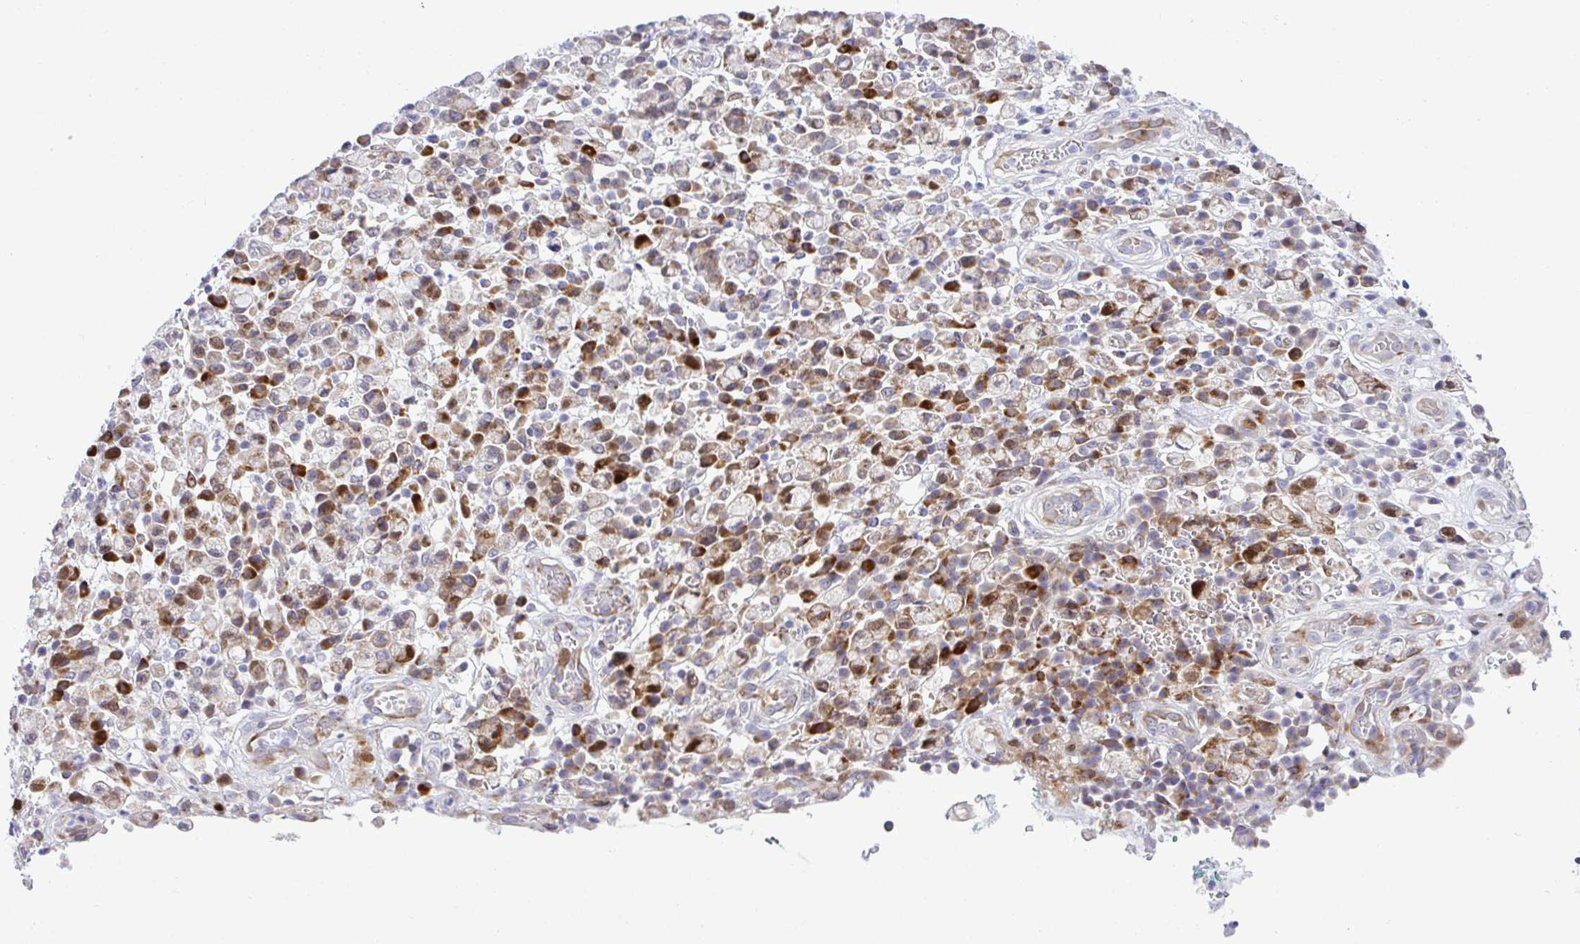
{"staining": {"intensity": "moderate", "quantity": ">75%", "location": "cytoplasmic/membranous,nuclear"}, "tissue": "stomach cancer", "cell_type": "Tumor cells", "image_type": "cancer", "snomed": [{"axis": "morphology", "description": "Adenocarcinoma, NOS"}, {"axis": "topography", "description": "Stomach"}], "caption": "A micrograph of stomach cancer (adenocarcinoma) stained for a protein exhibits moderate cytoplasmic/membranous and nuclear brown staining in tumor cells.", "gene": "CASTOR2", "patient": {"sex": "male", "age": 77}}